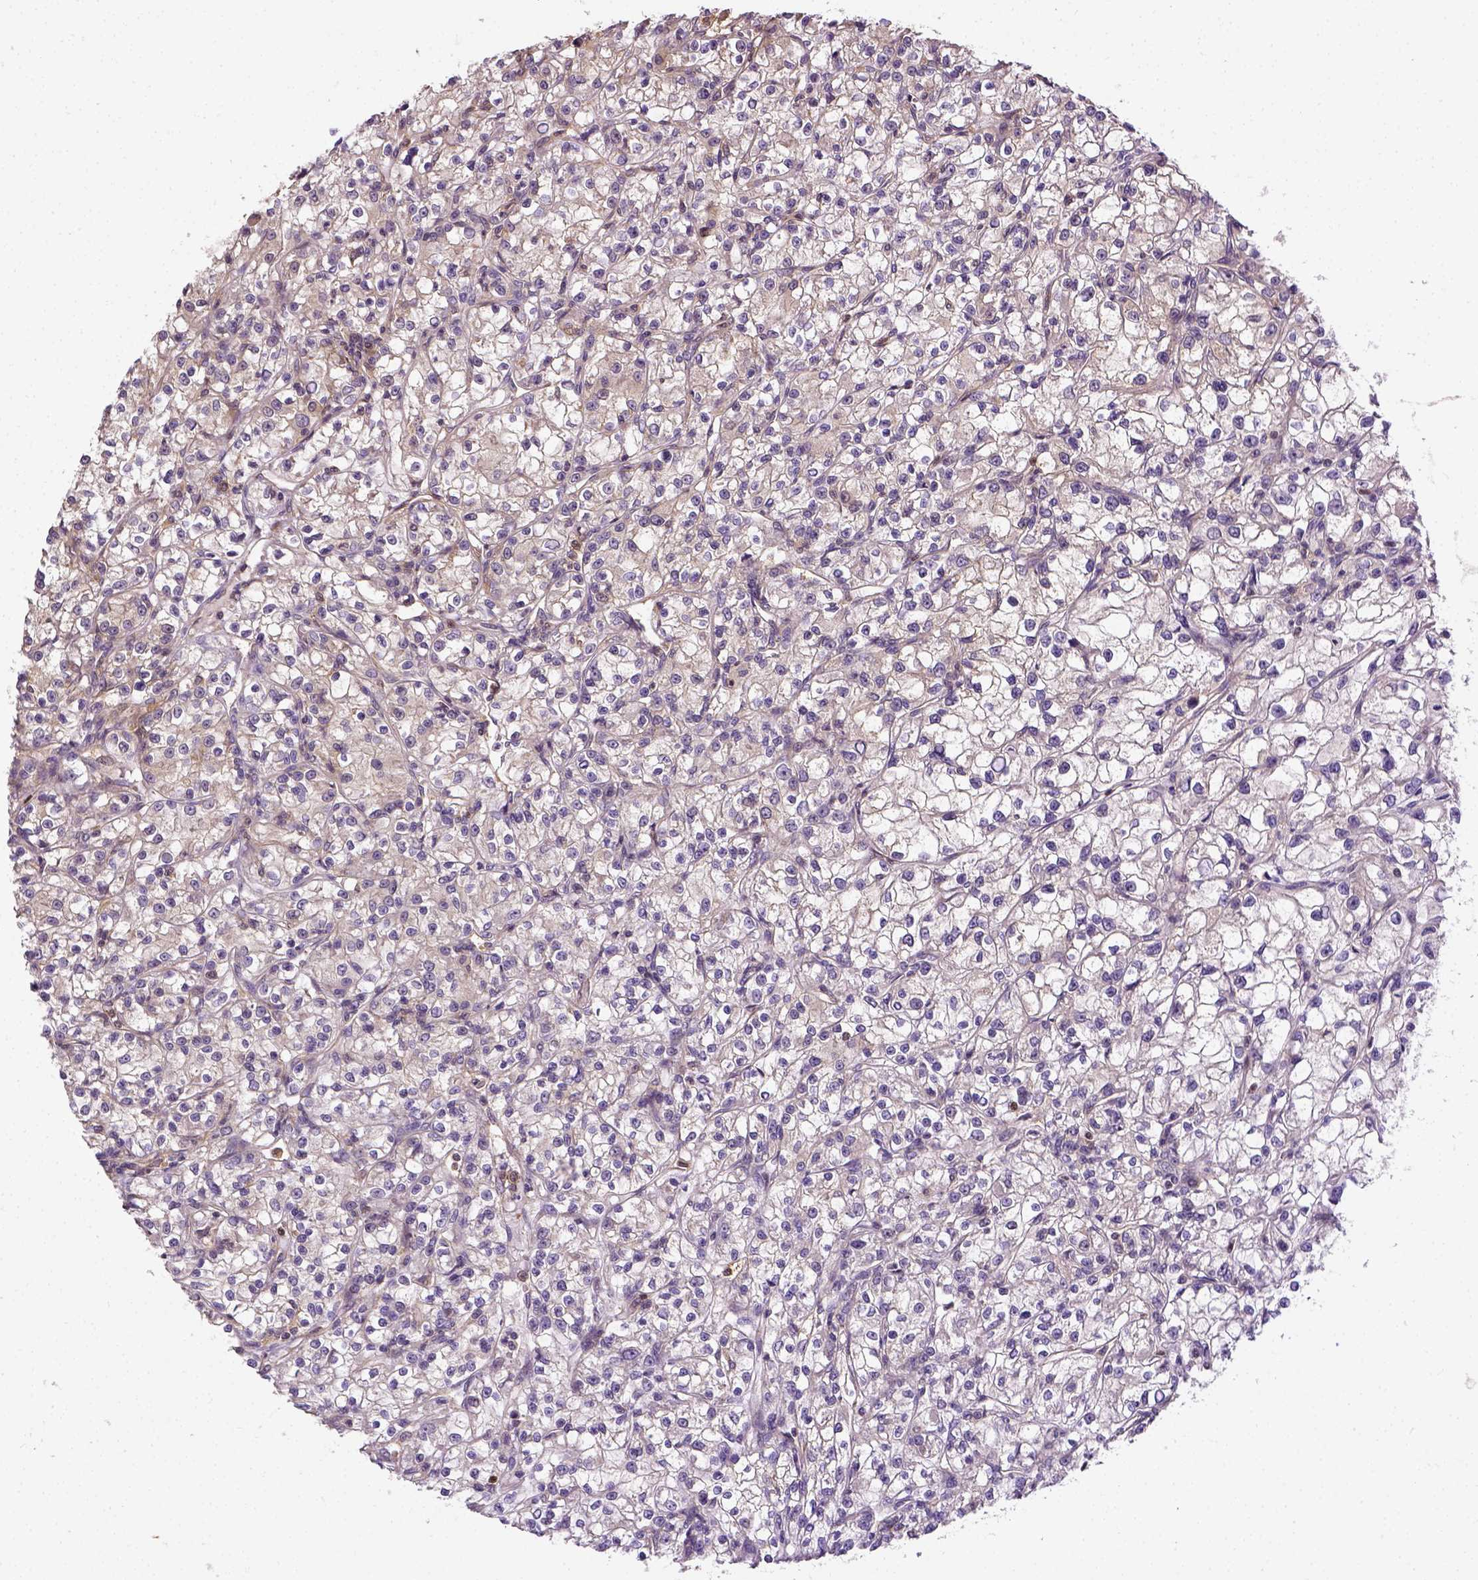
{"staining": {"intensity": "negative", "quantity": "none", "location": "none"}, "tissue": "renal cancer", "cell_type": "Tumor cells", "image_type": "cancer", "snomed": [{"axis": "morphology", "description": "Adenocarcinoma, NOS"}, {"axis": "topography", "description": "Kidney"}], "caption": "Immunohistochemistry (IHC) of renal cancer demonstrates no staining in tumor cells.", "gene": "MATK", "patient": {"sex": "female", "age": 59}}